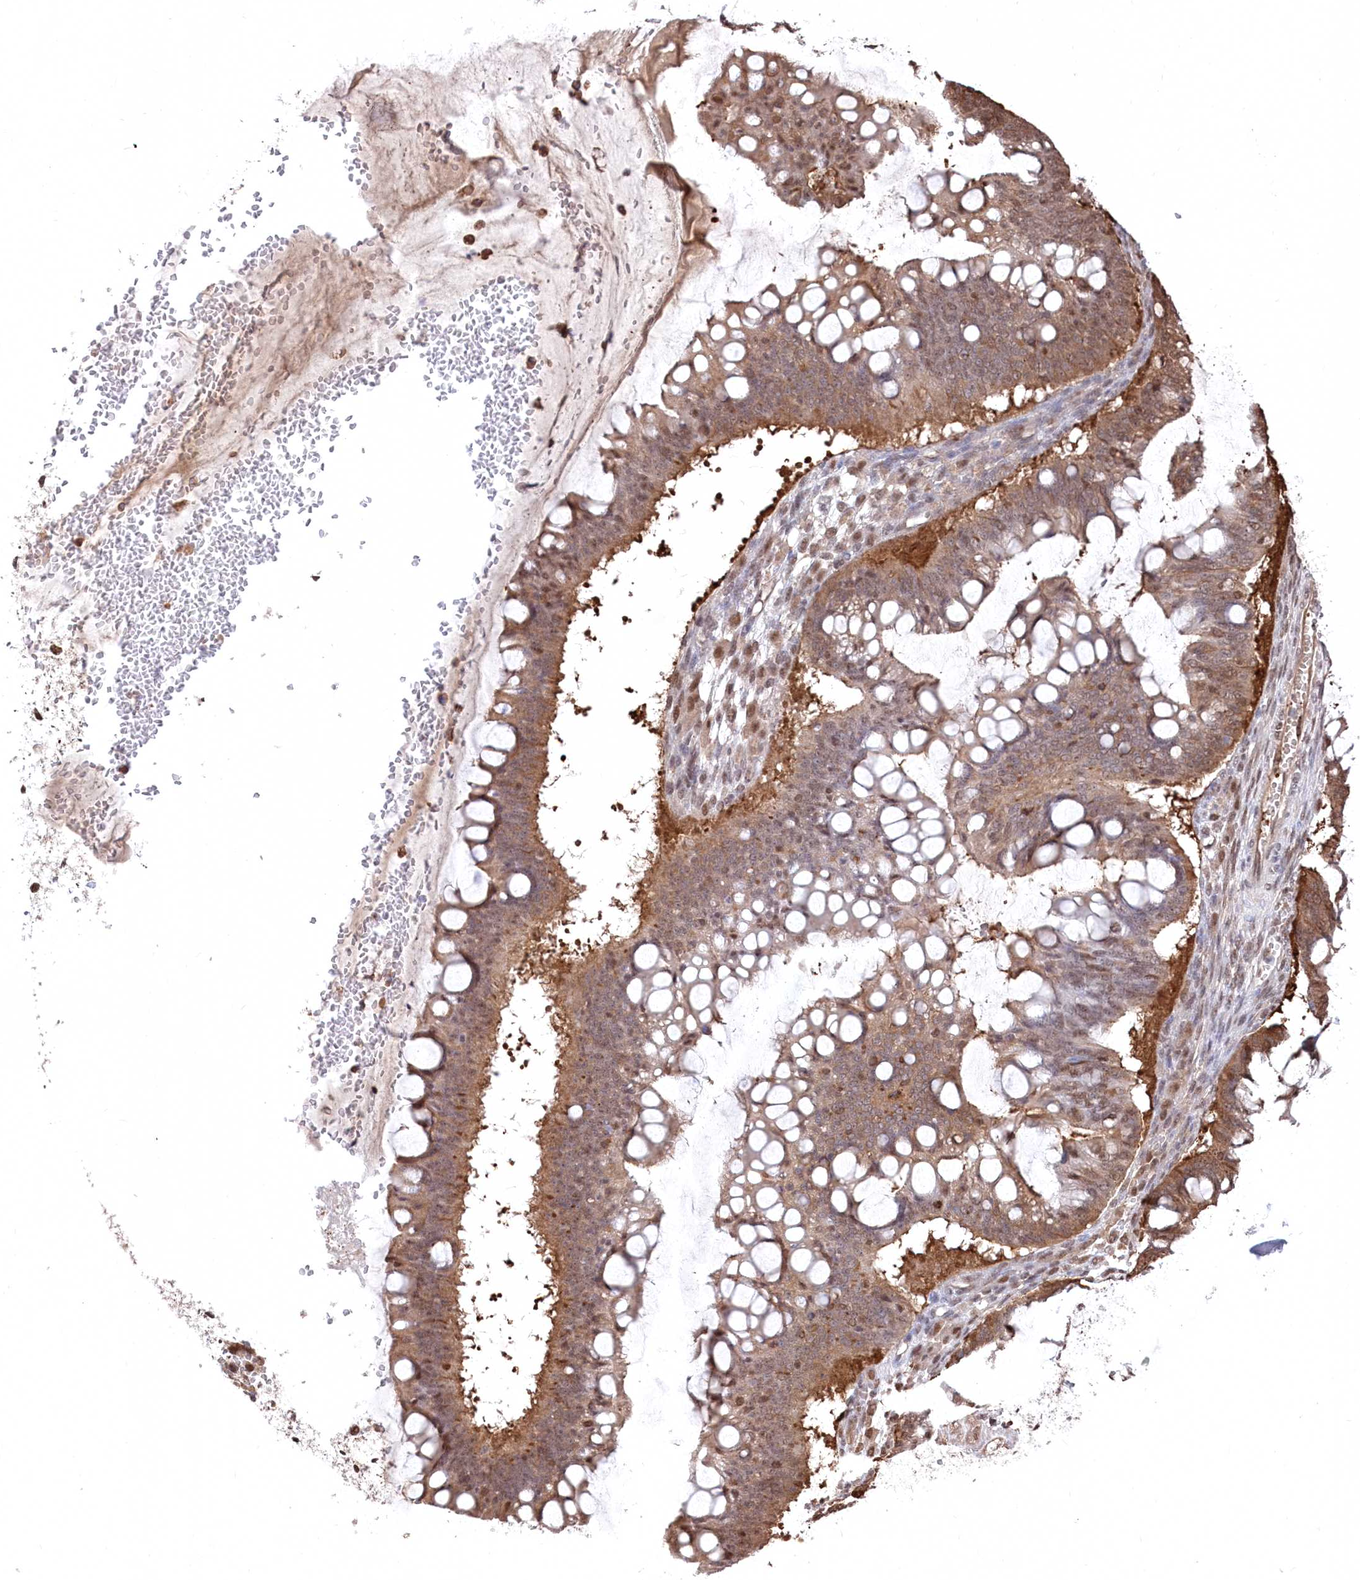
{"staining": {"intensity": "moderate", "quantity": "25%-75%", "location": "cytoplasmic/membranous,nuclear"}, "tissue": "ovarian cancer", "cell_type": "Tumor cells", "image_type": "cancer", "snomed": [{"axis": "morphology", "description": "Cystadenocarcinoma, mucinous, NOS"}, {"axis": "topography", "description": "Ovary"}], "caption": "An immunohistochemistry histopathology image of neoplastic tissue is shown. Protein staining in brown shows moderate cytoplasmic/membranous and nuclear positivity in ovarian cancer within tumor cells. (Brightfield microscopy of DAB IHC at high magnification).", "gene": "PSMA1", "patient": {"sex": "female", "age": 73}}